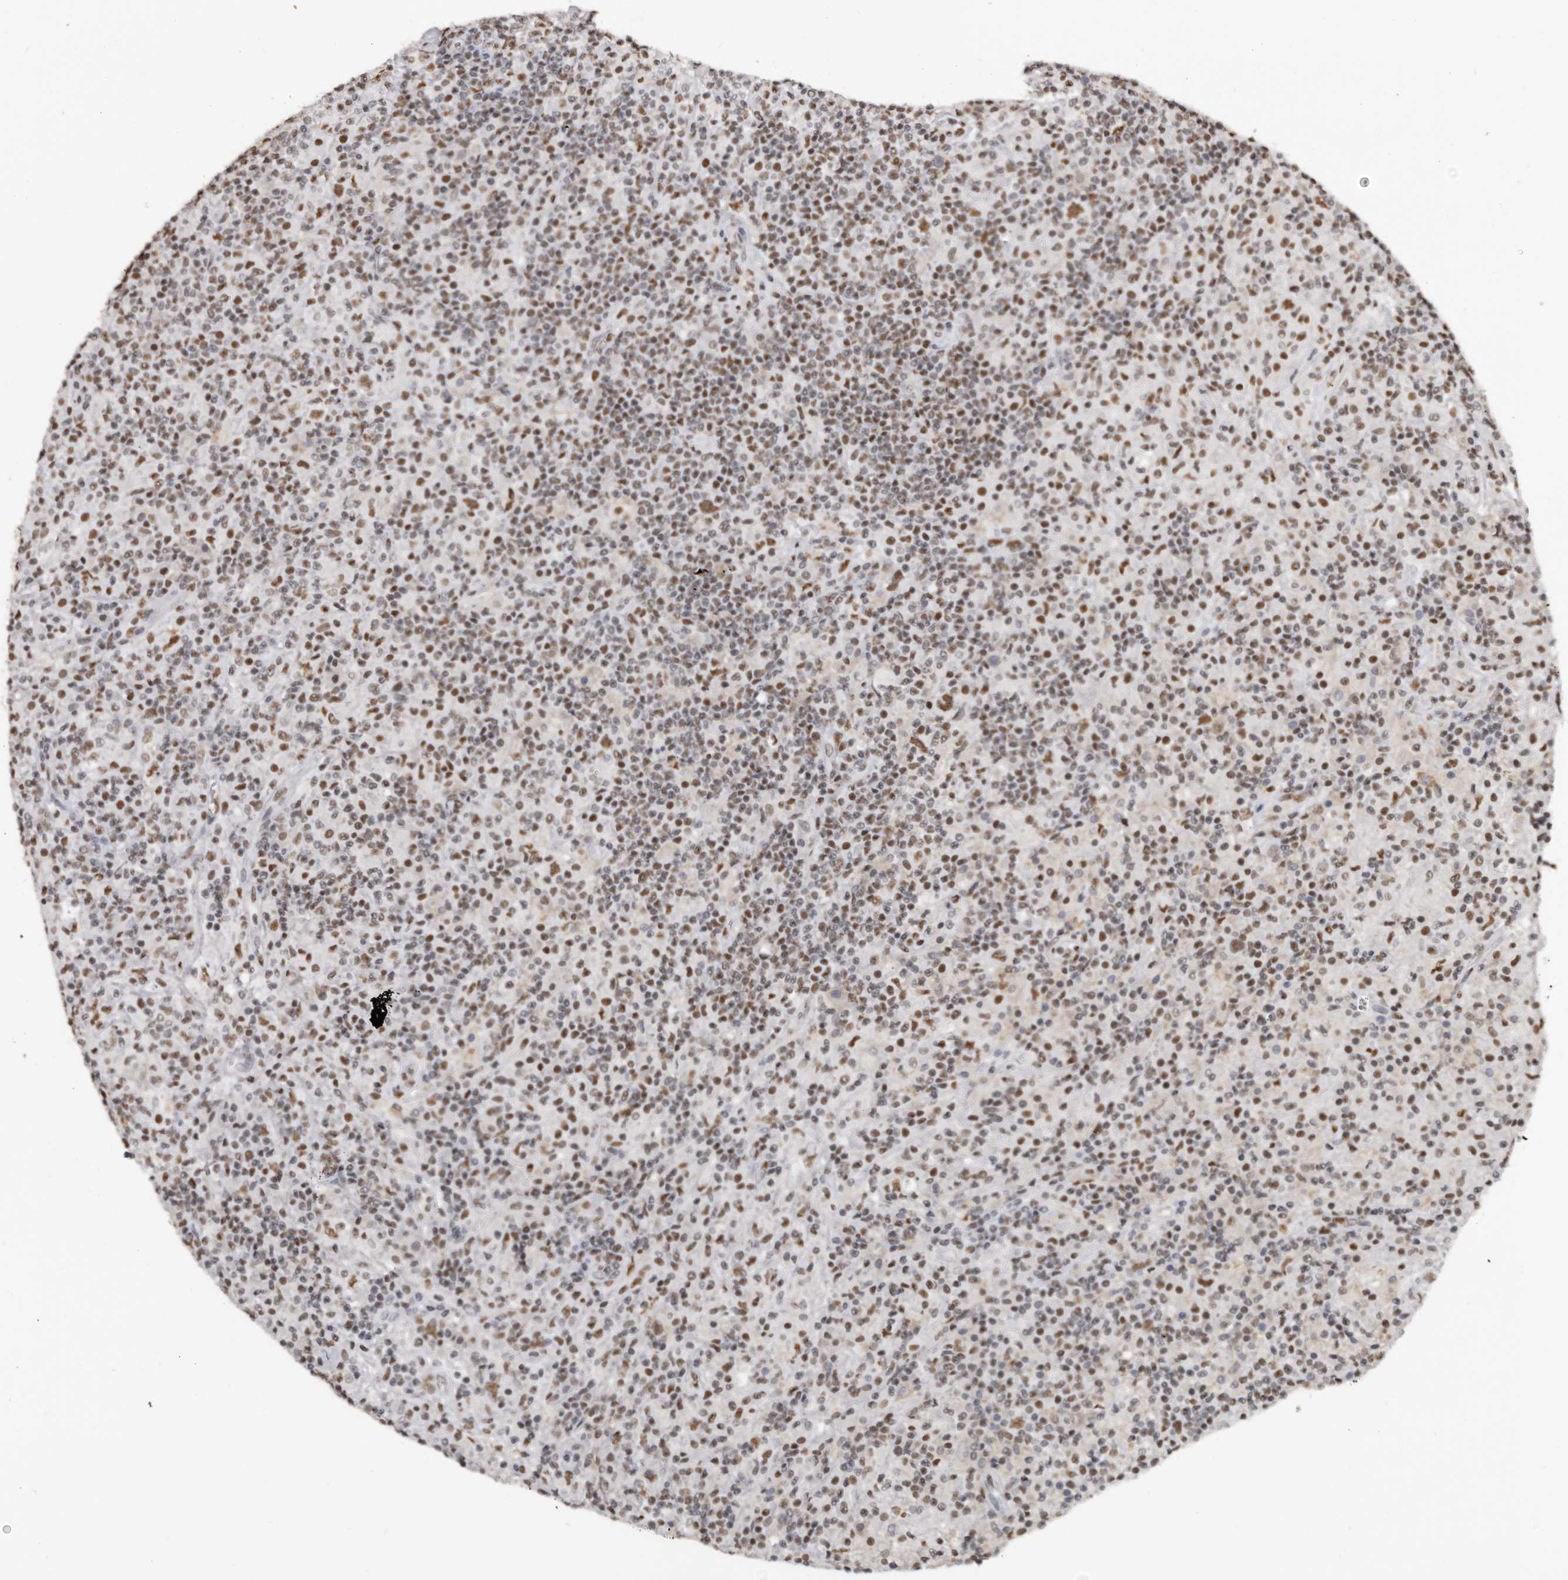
{"staining": {"intensity": "moderate", "quantity": ">75%", "location": "nuclear"}, "tissue": "lymphoma", "cell_type": "Tumor cells", "image_type": "cancer", "snomed": [{"axis": "morphology", "description": "Hodgkin's disease, NOS"}, {"axis": "topography", "description": "Lymph node"}], "caption": "Lymphoma stained for a protein reveals moderate nuclear positivity in tumor cells.", "gene": "SCAF4", "patient": {"sex": "male", "age": 70}}